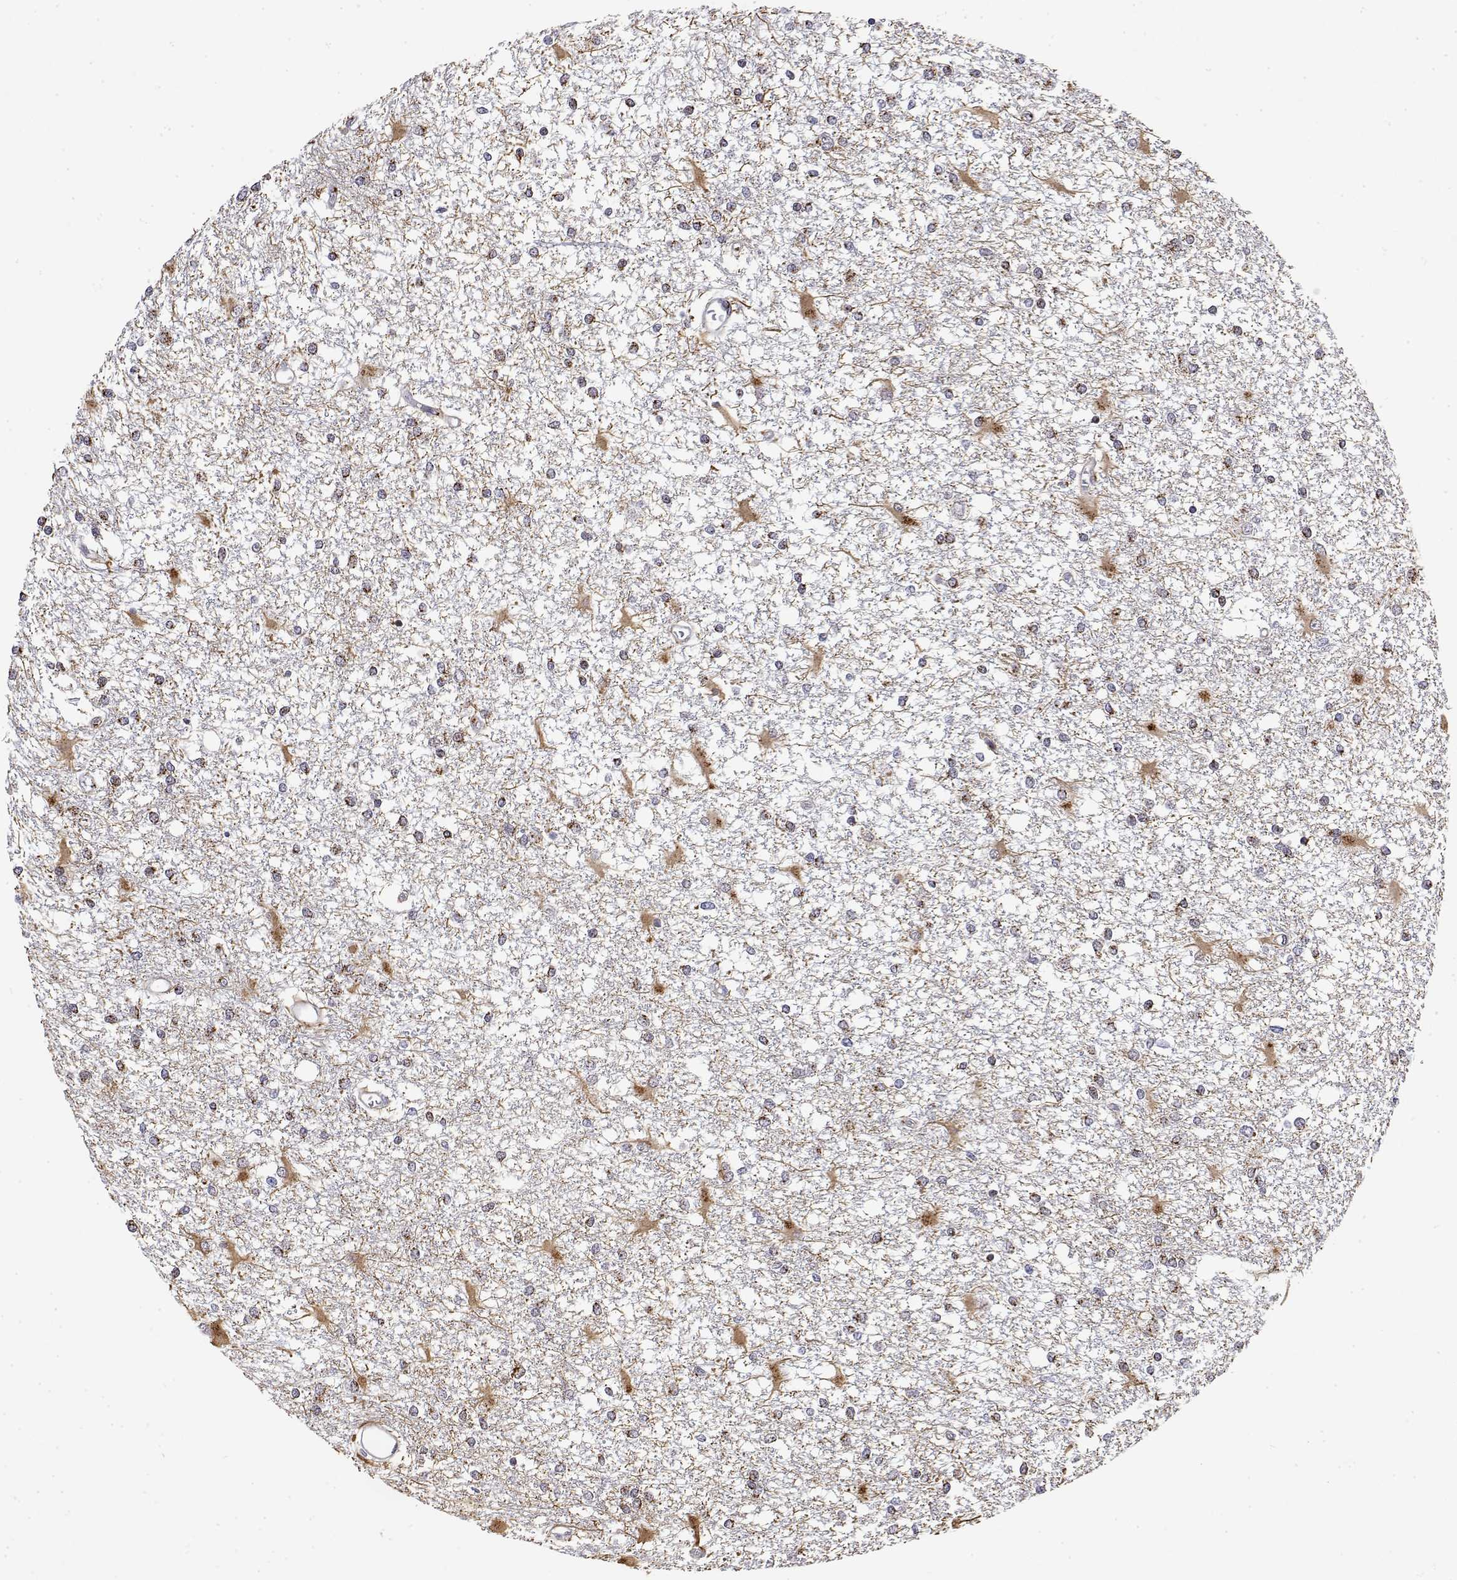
{"staining": {"intensity": "moderate", "quantity": "<25%", "location": "cytoplasmic/membranous"}, "tissue": "glioma", "cell_type": "Tumor cells", "image_type": "cancer", "snomed": [{"axis": "morphology", "description": "Glioma, malignant, High grade"}, {"axis": "topography", "description": "Cerebral cortex"}], "caption": "Brown immunohistochemical staining in human malignant glioma (high-grade) reveals moderate cytoplasmic/membranous expression in approximately <25% of tumor cells.", "gene": "YIPF3", "patient": {"sex": "male", "age": 79}}